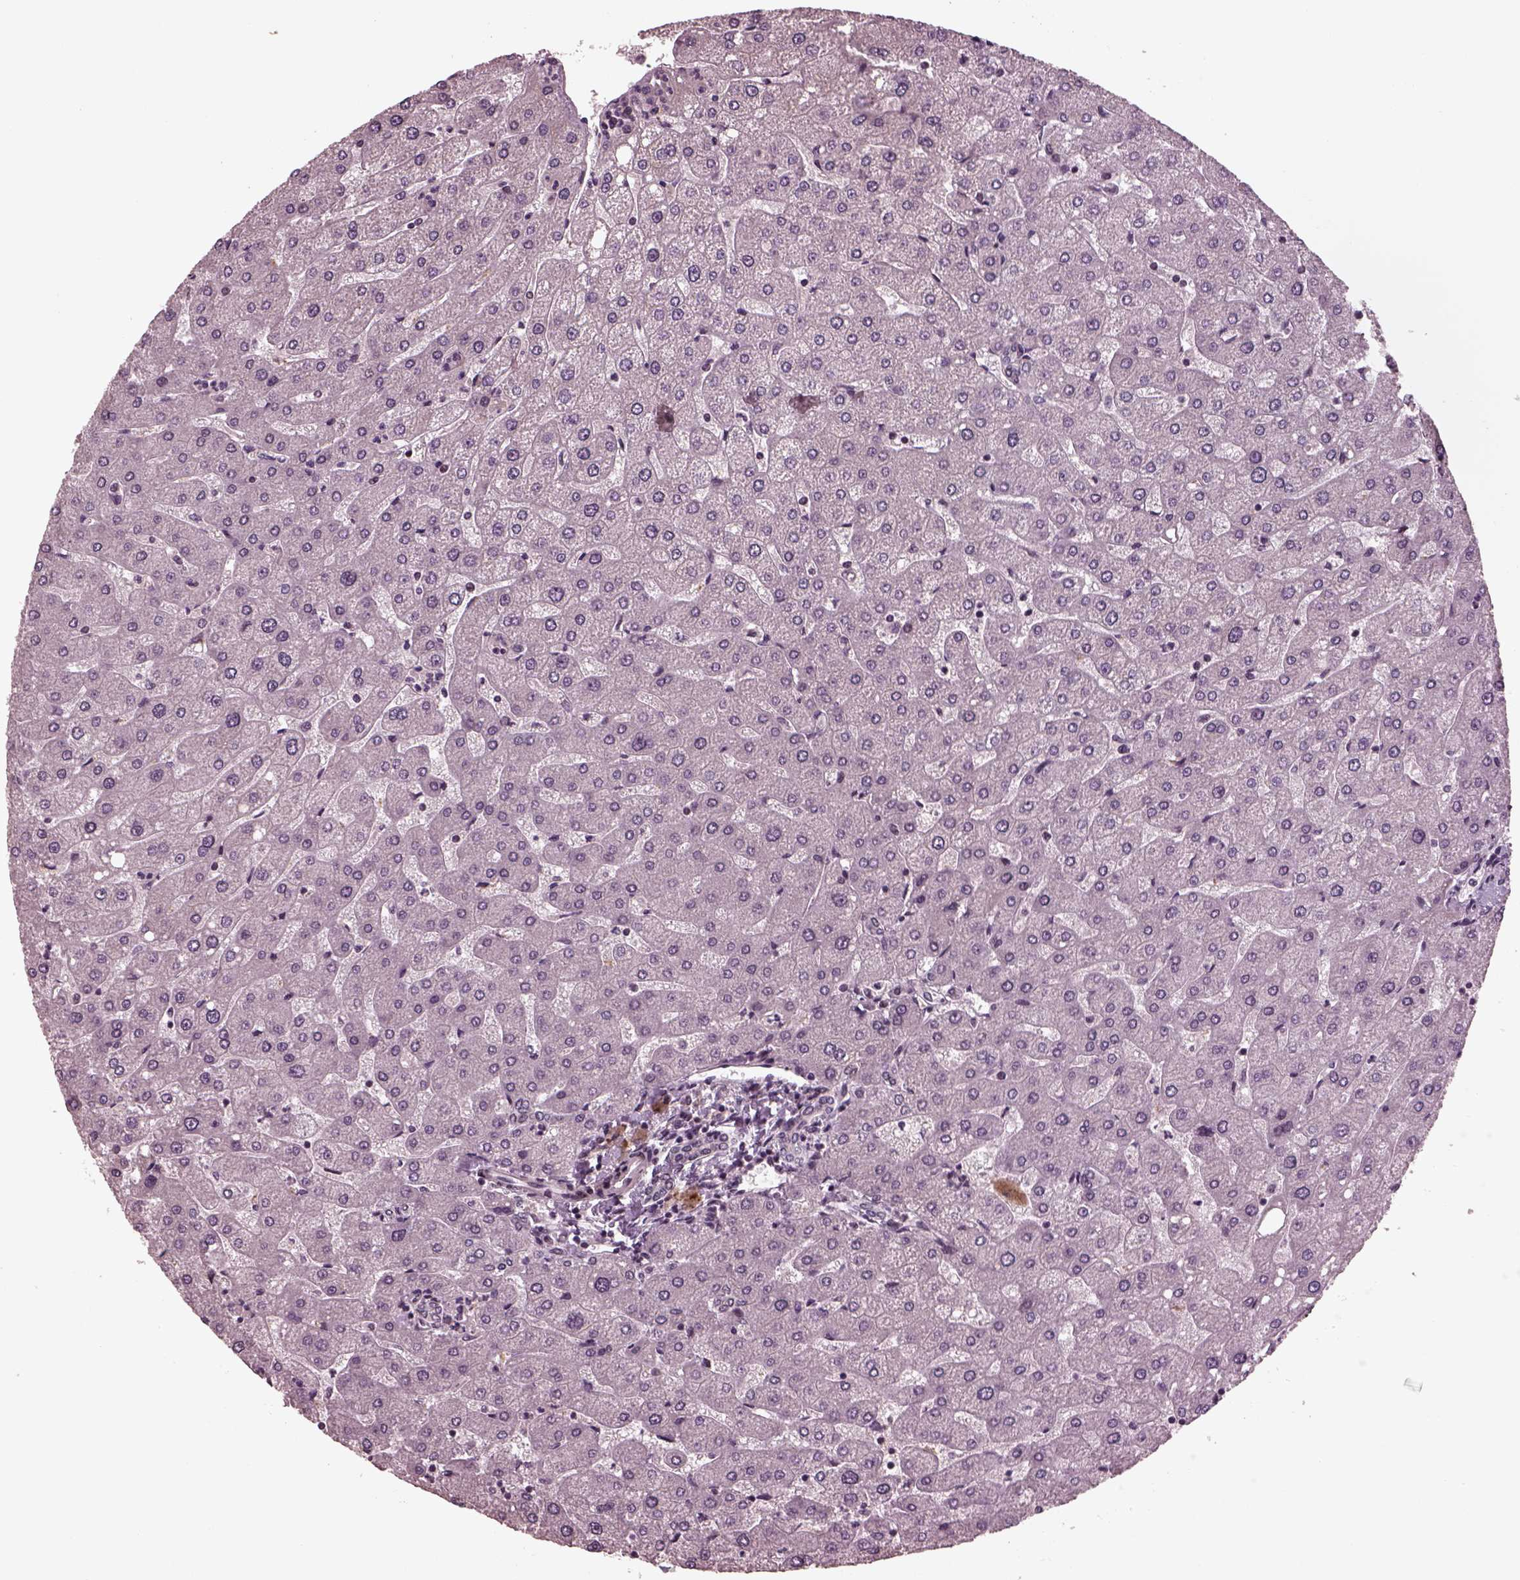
{"staining": {"intensity": "negative", "quantity": "none", "location": "none"}, "tissue": "liver", "cell_type": "Cholangiocytes", "image_type": "normal", "snomed": [{"axis": "morphology", "description": "Normal tissue, NOS"}, {"axis": "topography", "description": "Liver"}], "caption": "A micrograph of human liver is negative for staining in cholangiocytes. Nuclei are stained in blue.", "gene": "NAP1L5", "patient": {"sex": "male", "age": 67}}